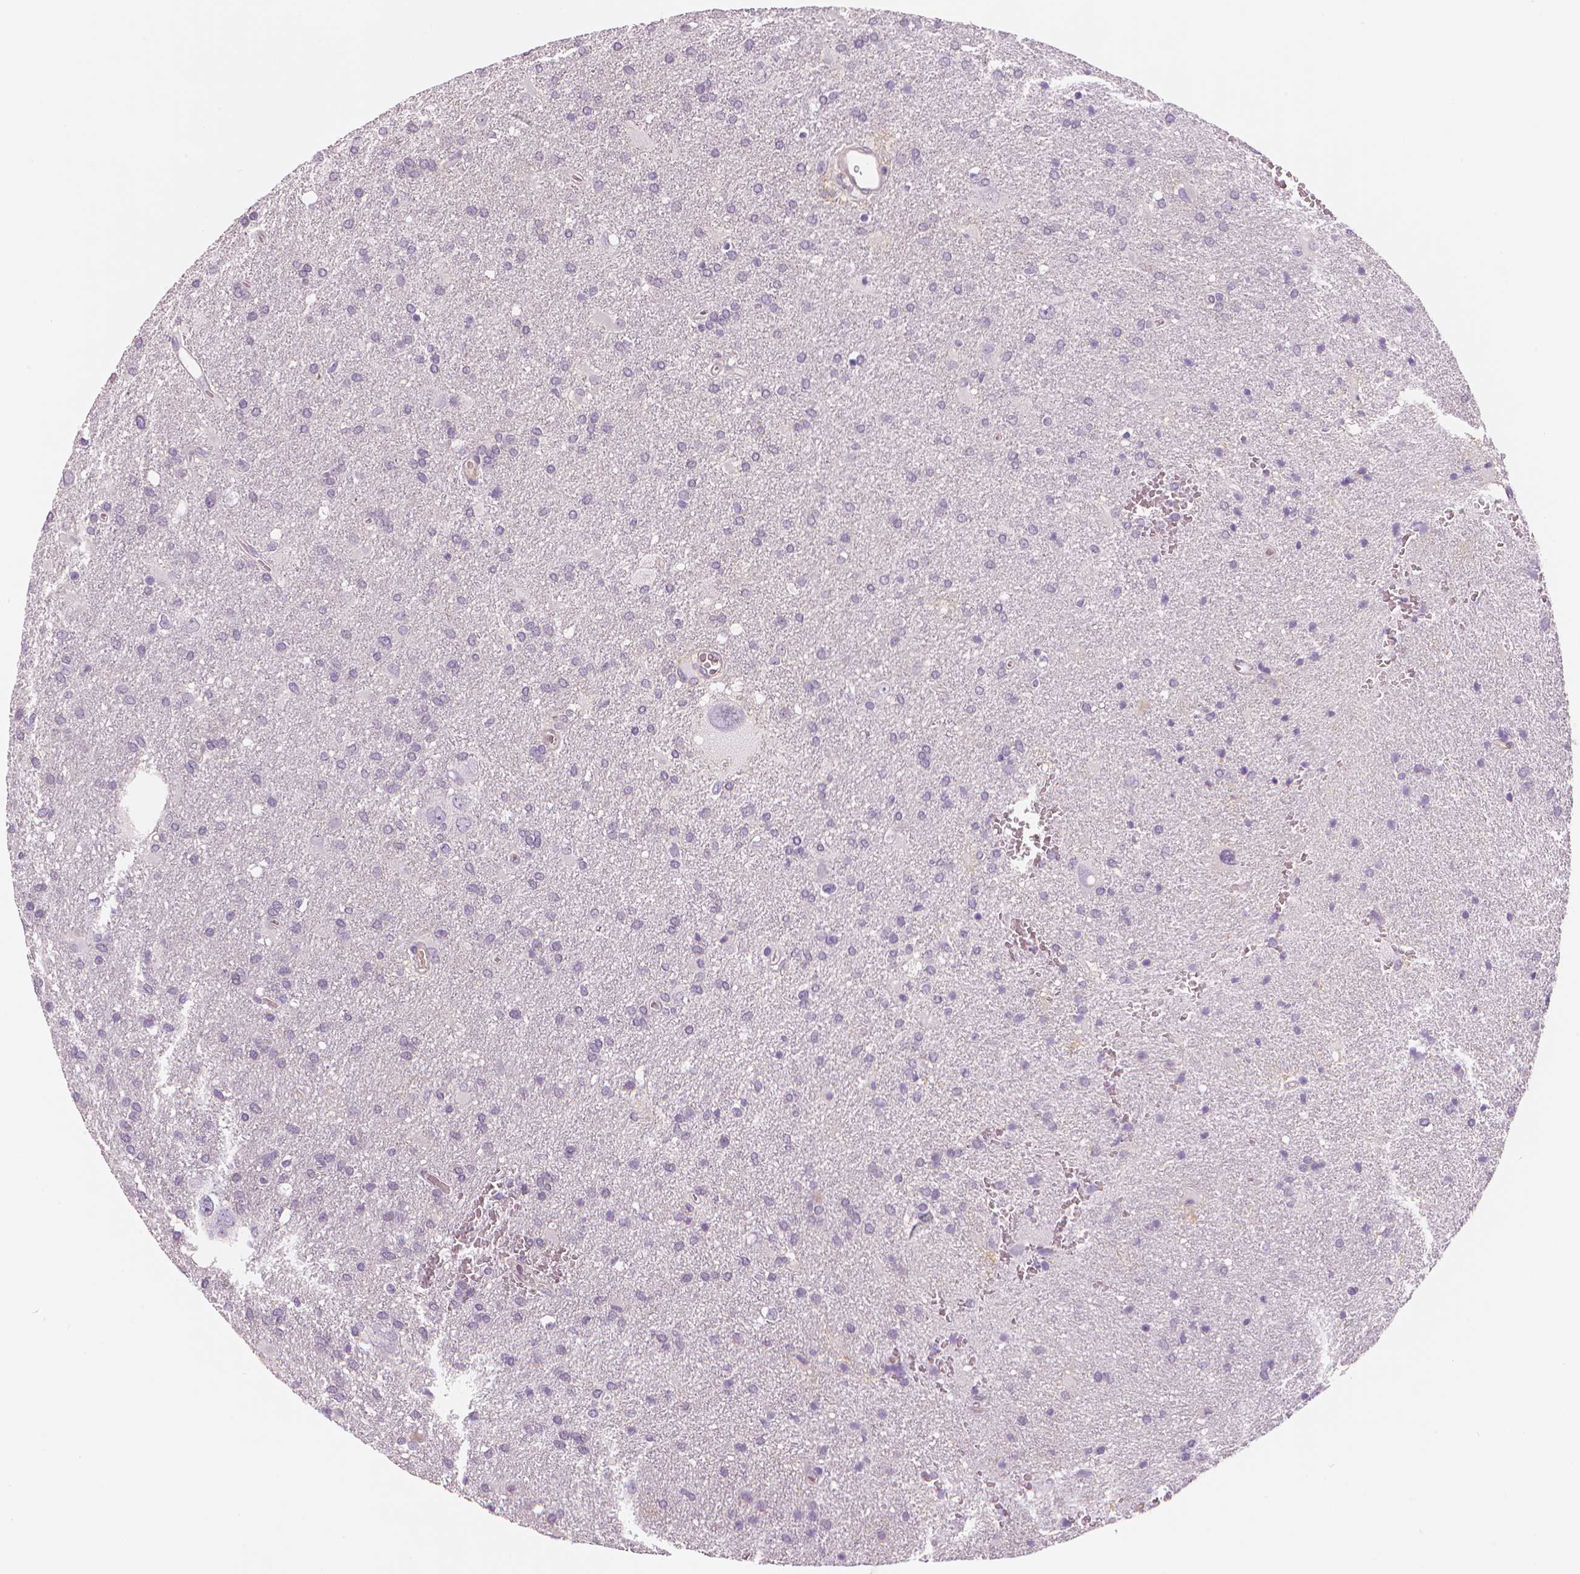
{"staining": {"intensity": "negative", "quantity": "none", "location": "none"}, "tissue": "glioma", "cell_type": "Tumor cells", "image_type": "cancer", "snomed": [{"axis": "morphology", "description": "Glioma, malignant, Low grade"}, {"axis": "topography", "description": "Brain"}], "caption": "Tumor cells are negative for protein expression in human malignant glioma (low-grade).", "gene": "MKI67", "patient": {"sex": "male", "age": 66}}